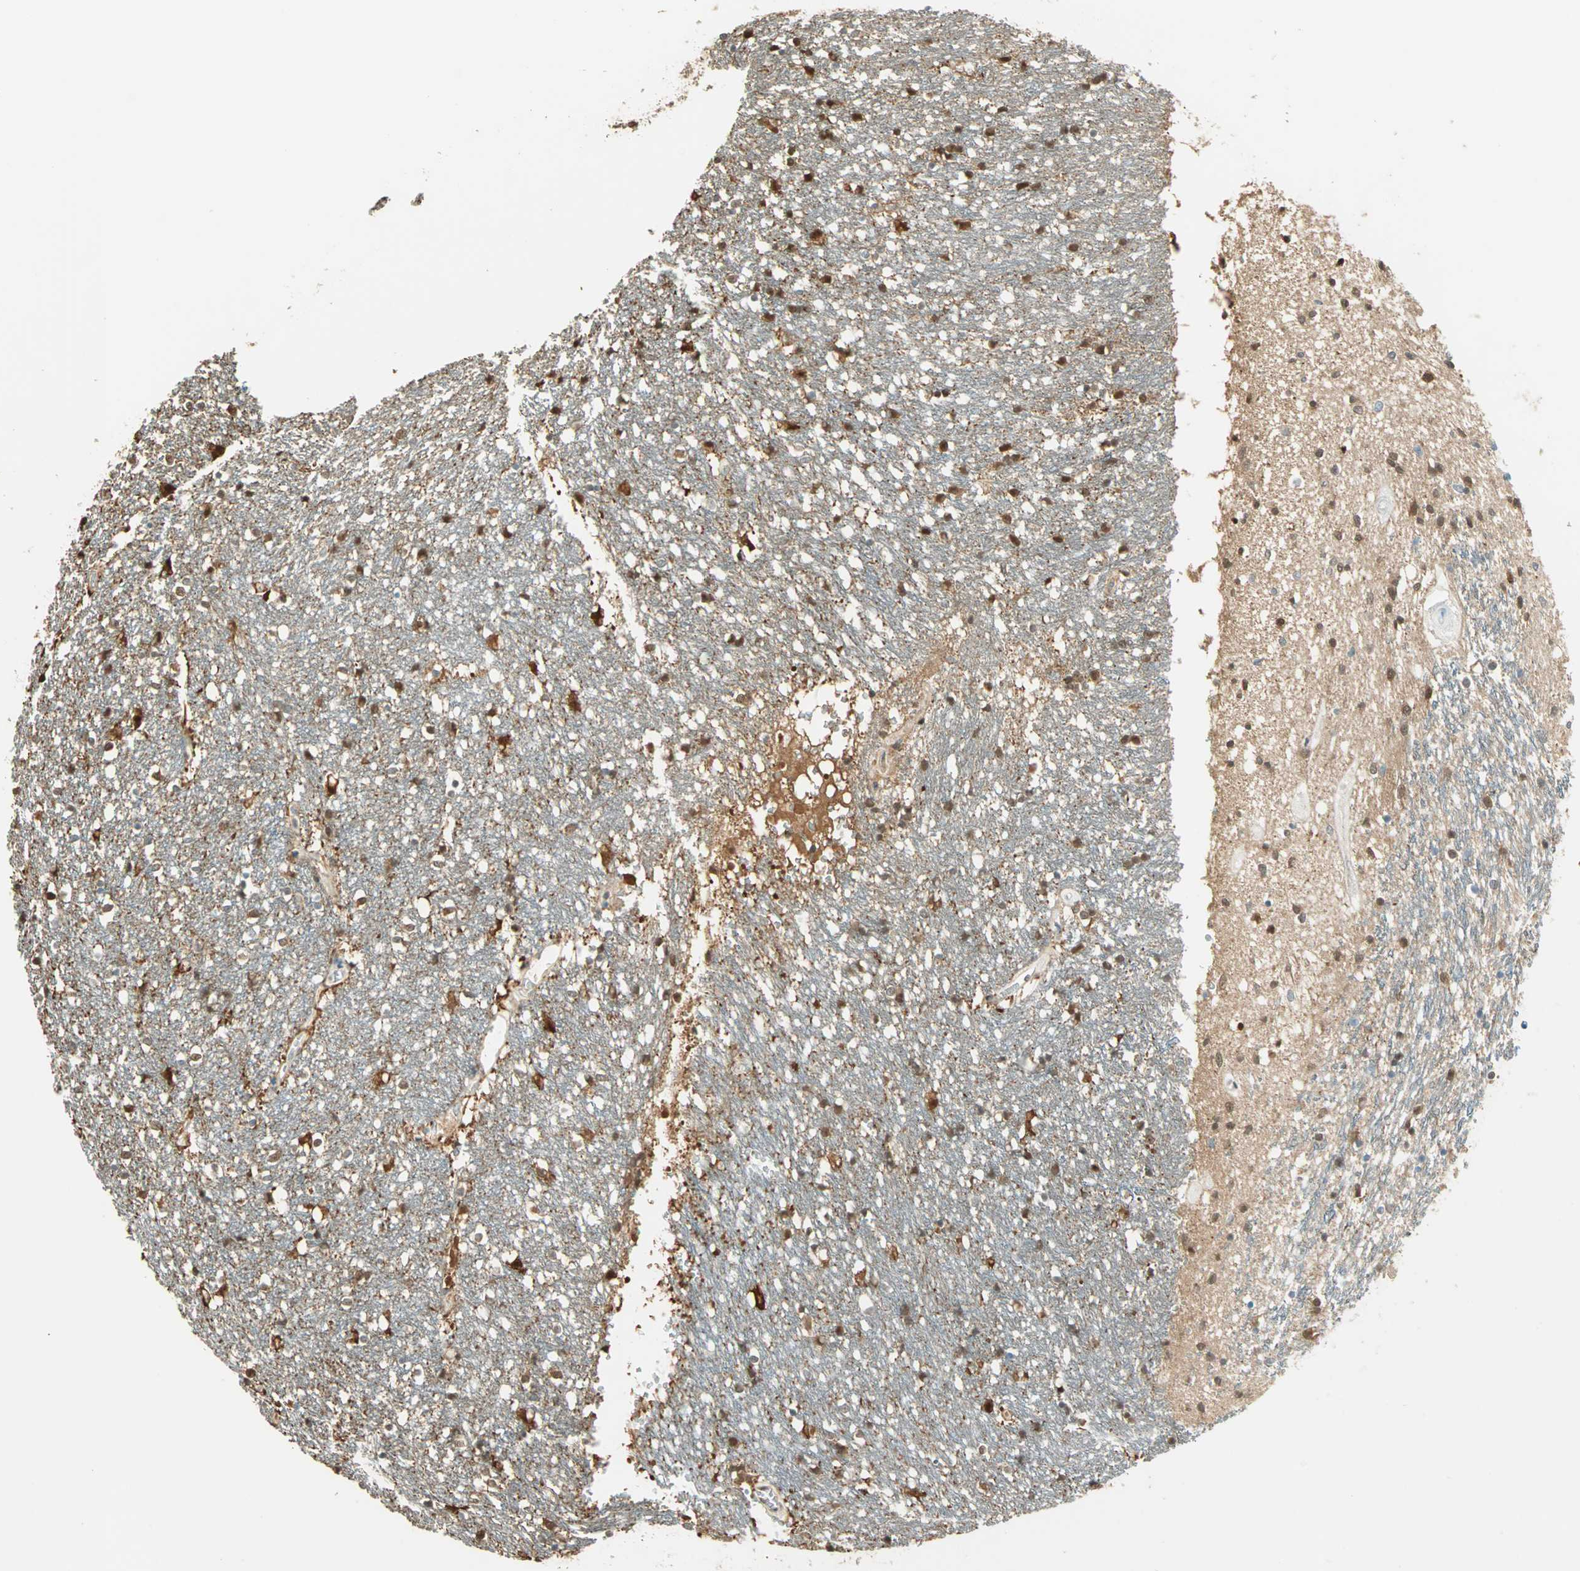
{"staining": {"intensity": "strong", "quantity": ">75%", "location": "cytoplasmic/membranous,nuclear"}, "tissue": "caudate", "cell_type": "Glial cells", "image_type": "normal", "snomed": [{"axis": "morphology", "description": "Normal tissue, NOS"}, {"axis": "topography", "description": "Lateral ventricle wall"}], "caption": "Protein staining displays strong cytoplasmic/membranous,nuclear positivity in about >75% of glial cells in benign caudate.", "gene": "S100A1", "patient": {"sex": "female", "age": 54}}